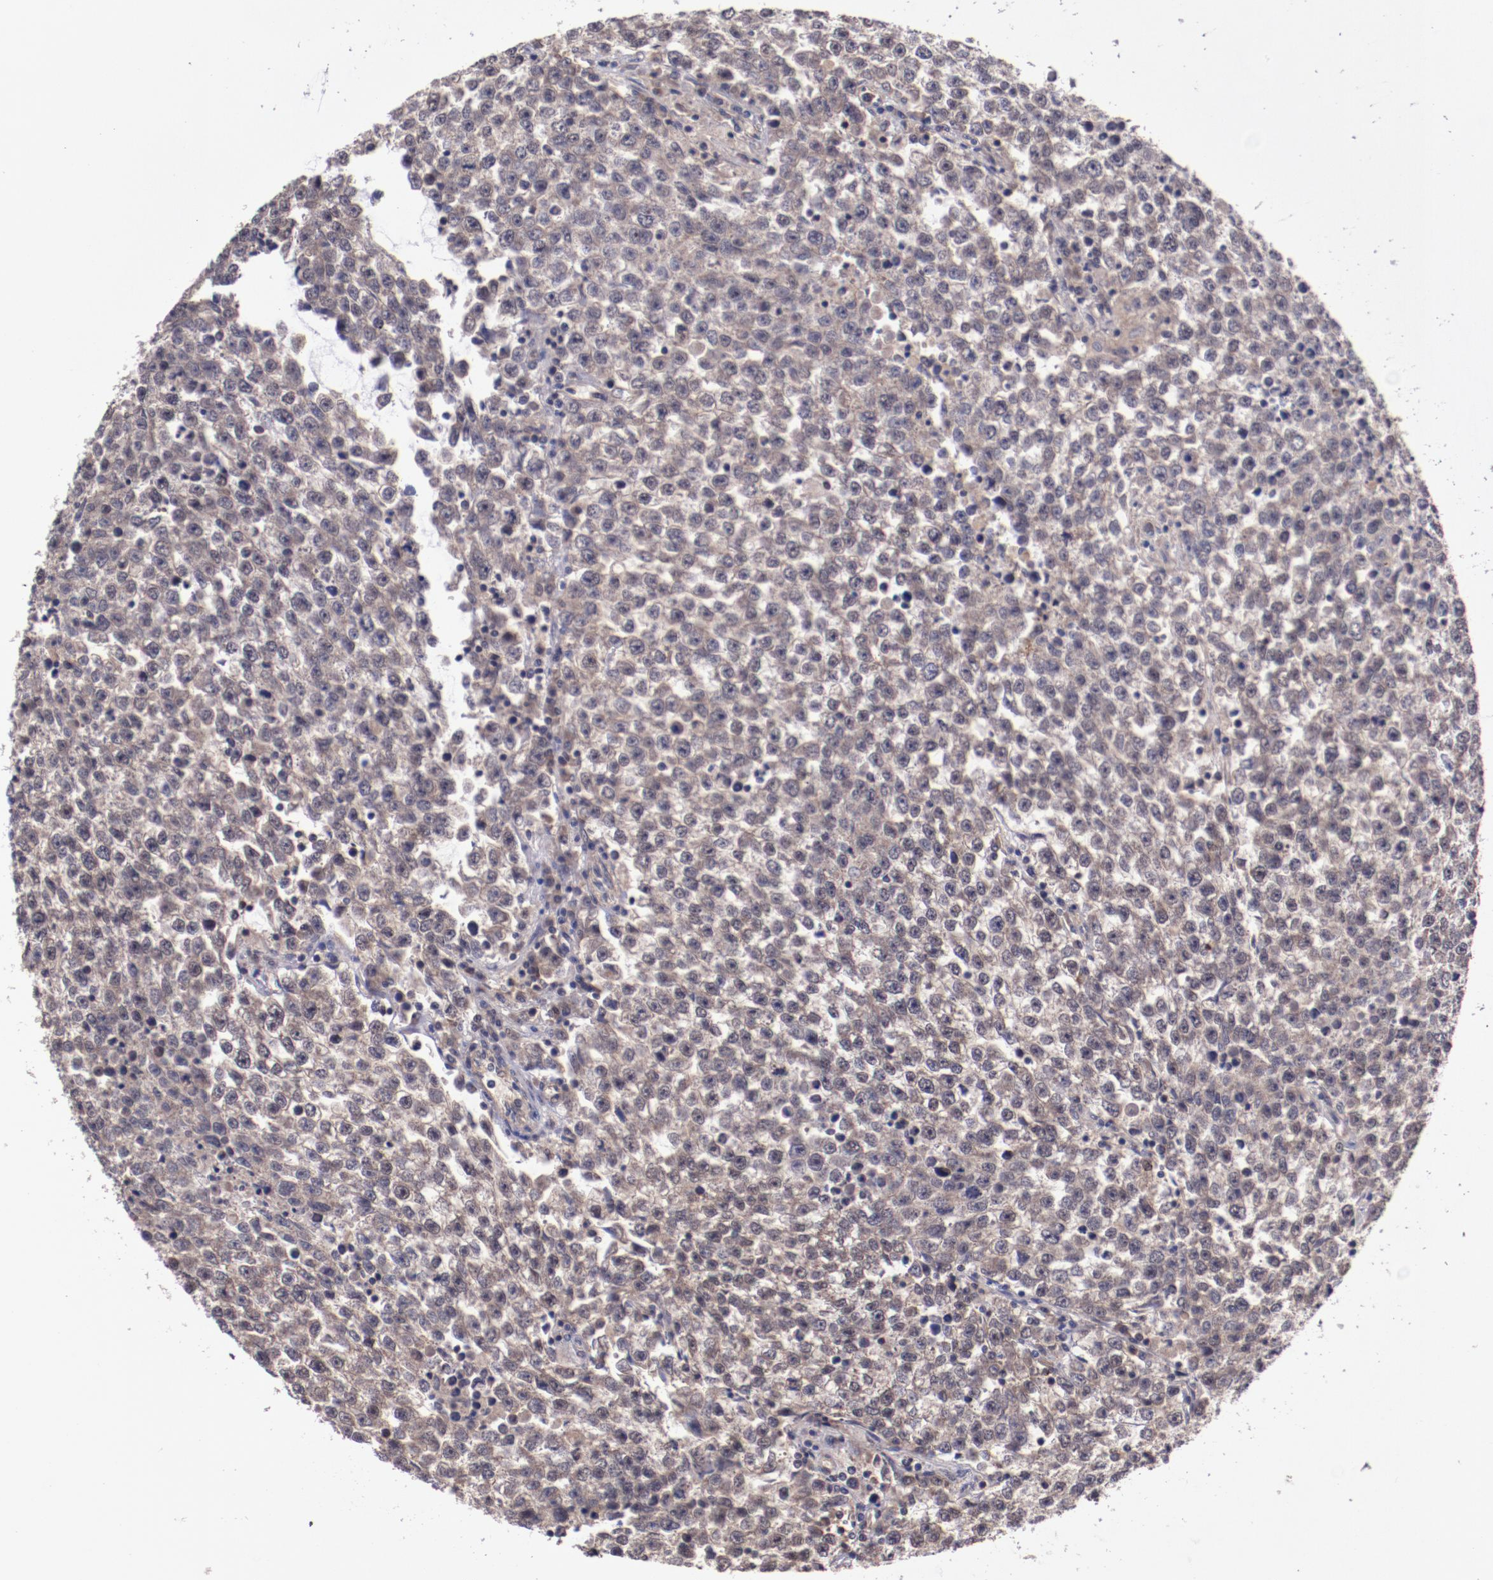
{"staining": {"intensity": "weak", "quantity": ">75%", "location": "cytoplasmic/membranous"}, "tissue": "testis cancer", "cell_type": "Tumor cells", "image_type": "cancer", "snomed": [{"axis": "morphology", "description": "Seminoma, NOS"}, {"axis": "topography", "description": "Testis"}], "caption": "Tumor cells display low levels of weak cytoplasmic/membranous positivity in approximately >75% of cells in human testis cancer (seminoma).", "gene": "FTSJ1", "patient": {"sex": "male", "age": 36}}